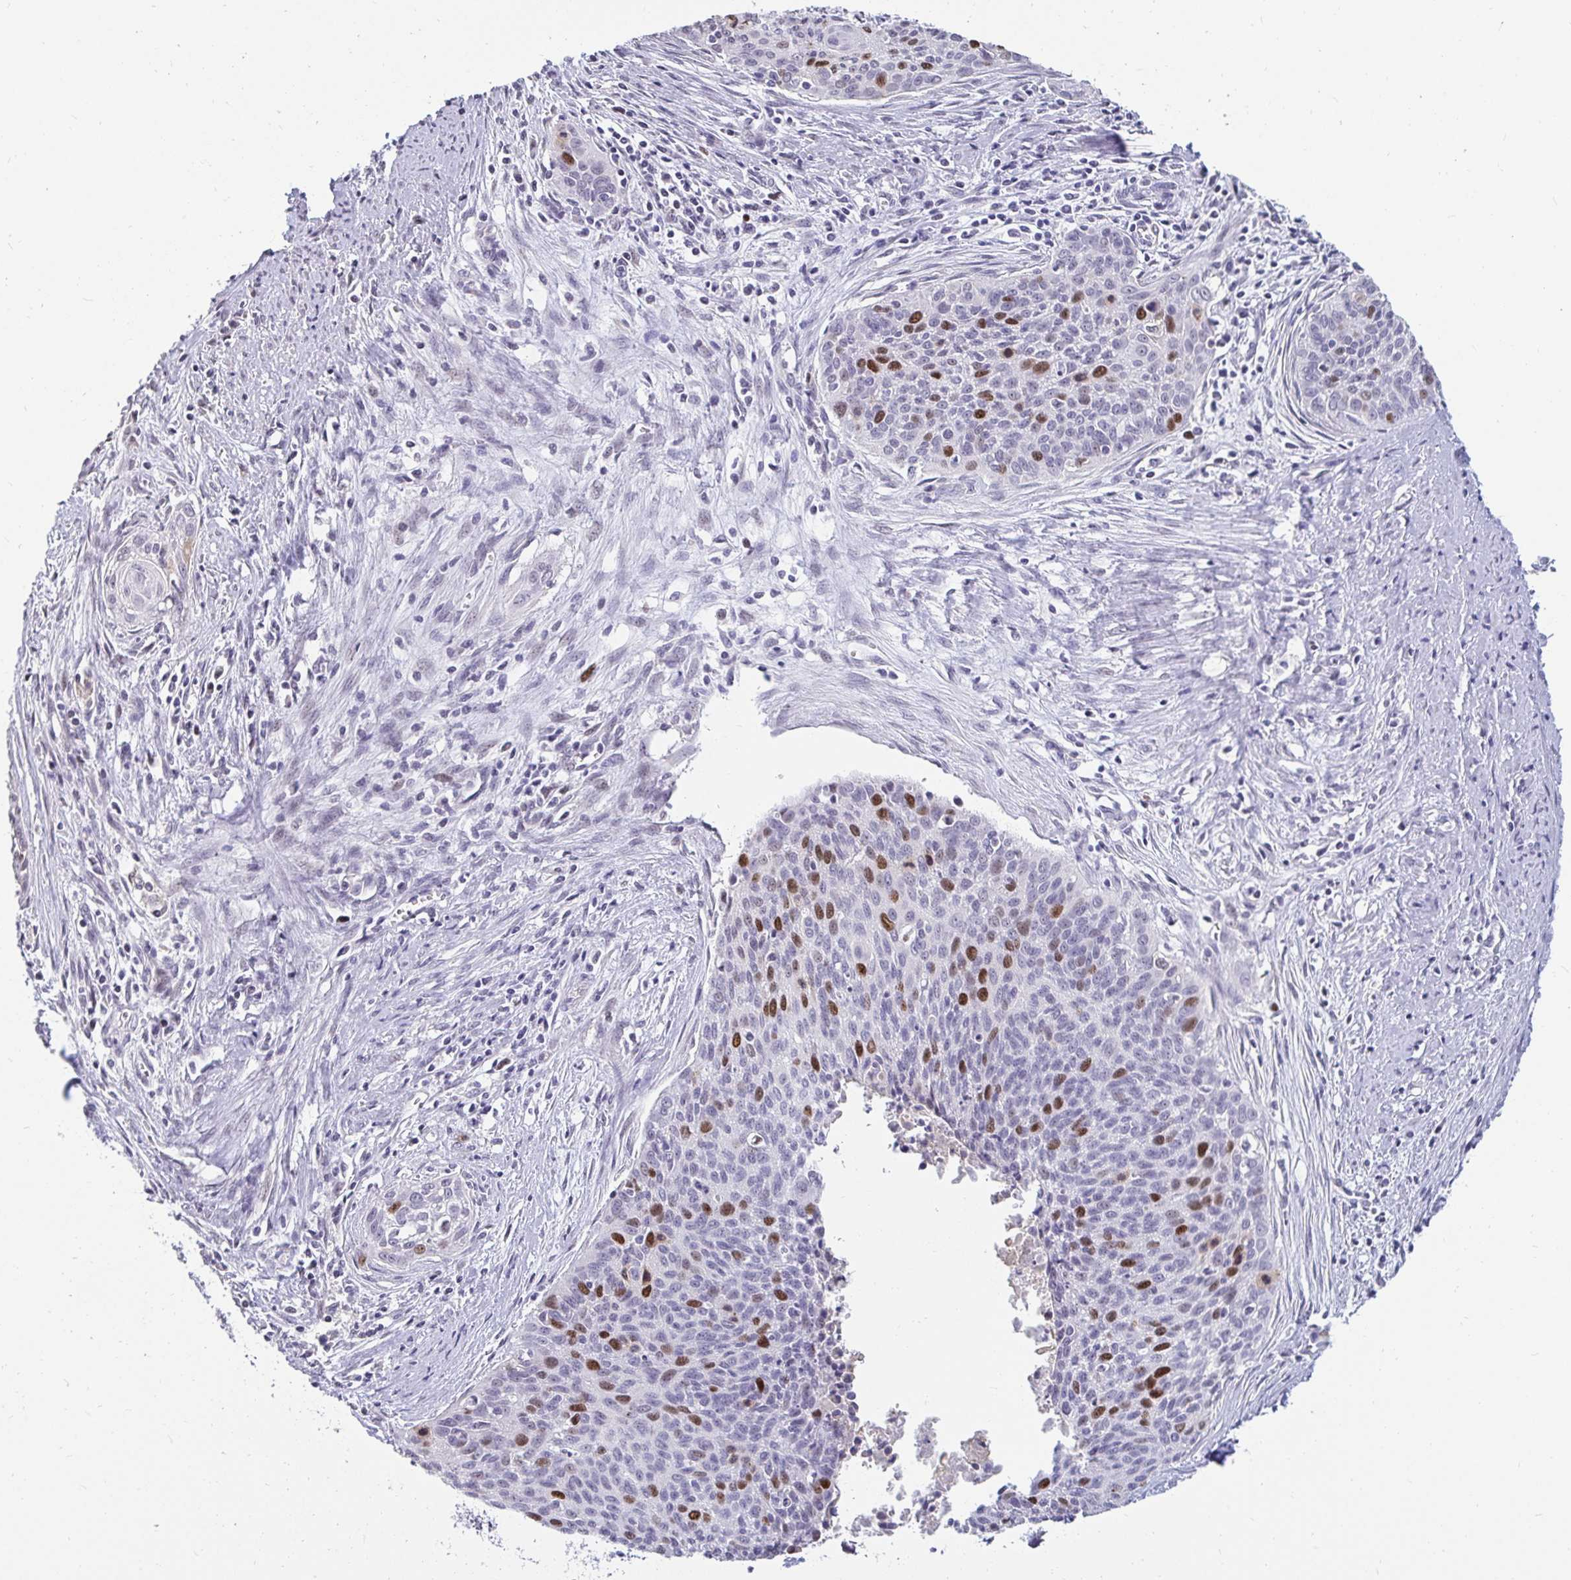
{"staining": {"intensity": "moderate", "quantity": "25%-75%", "location": "nuclear"}, "tissue": "cervical cancer", "cell_type": "Tumor cells", "image_type": "cancer", "snomed": [{"axis": "morphology", "description": "Squamous cell carcinoma, NOS"}, {"axis": "topography", "description": "Cervix"}], "caption": "Cervical cancer stained for a protein exhibits moderate nuclear positivity in tumor cells.", "gene": "ANLN", "patient": {"sex": "female", "age": 55}}